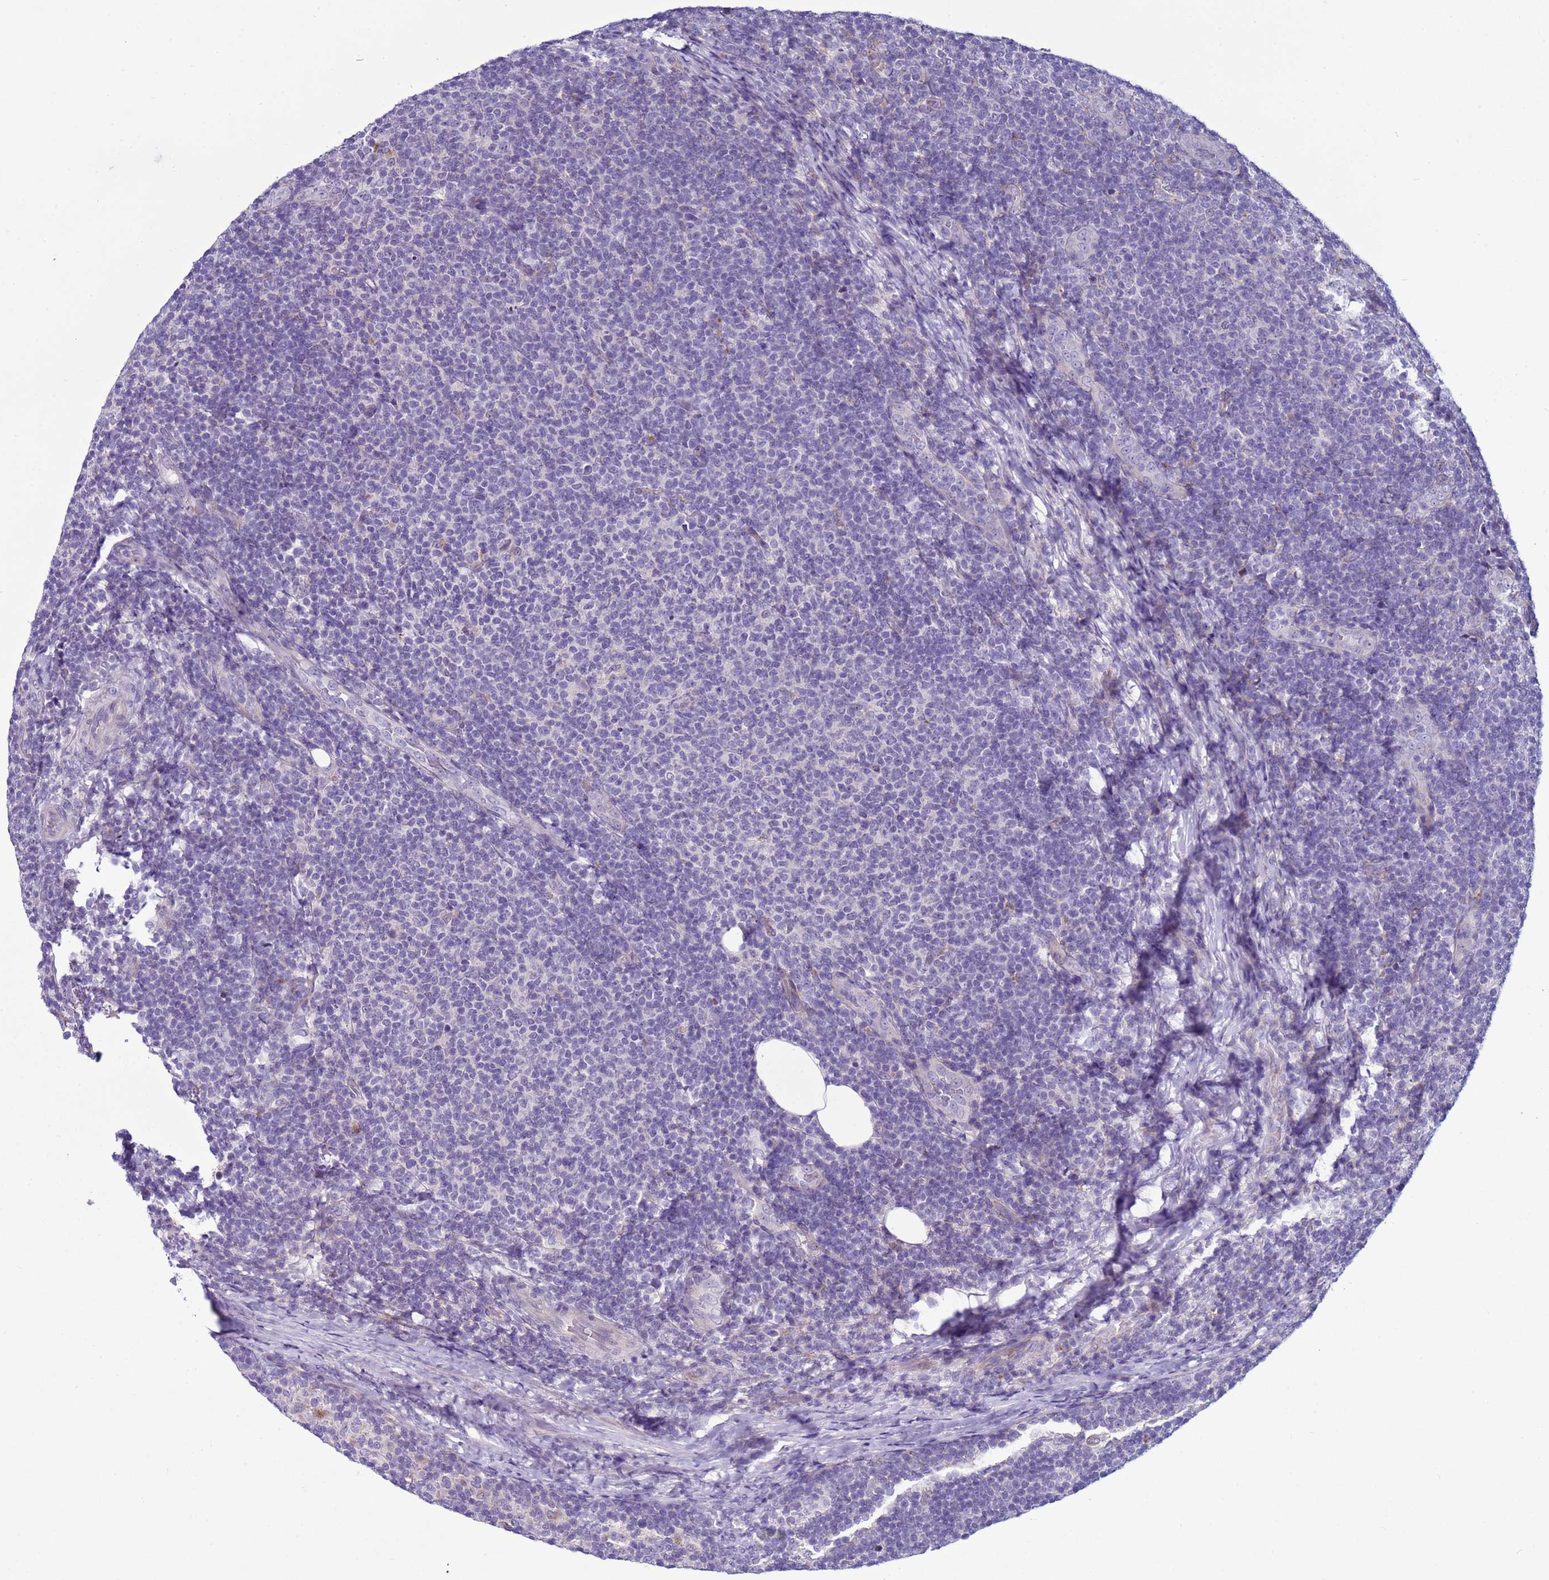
{"staining": {"intensity": "negative", "quantity": "none", "location": "none"}, "tissue": "lymphoma", "cell_type": "Tumor cells", "image_type": "cancer", "snomed": [{"axis": "morphology", "description": "Malignant lymphoma, non-Hodgkin's type, Low grade"}, {"axis": "topography", "description": "Lymph node"}], "caption": "Immunohistochemistry (IHC) of low-grade malignant lymphoma, non-Hodgkin's type exhibits no positivity in tumor cells. (IHC, brightfield microscopy, high magnification).", "gene": "NAT2", "patient": {"sex": "male", "age": 66}}